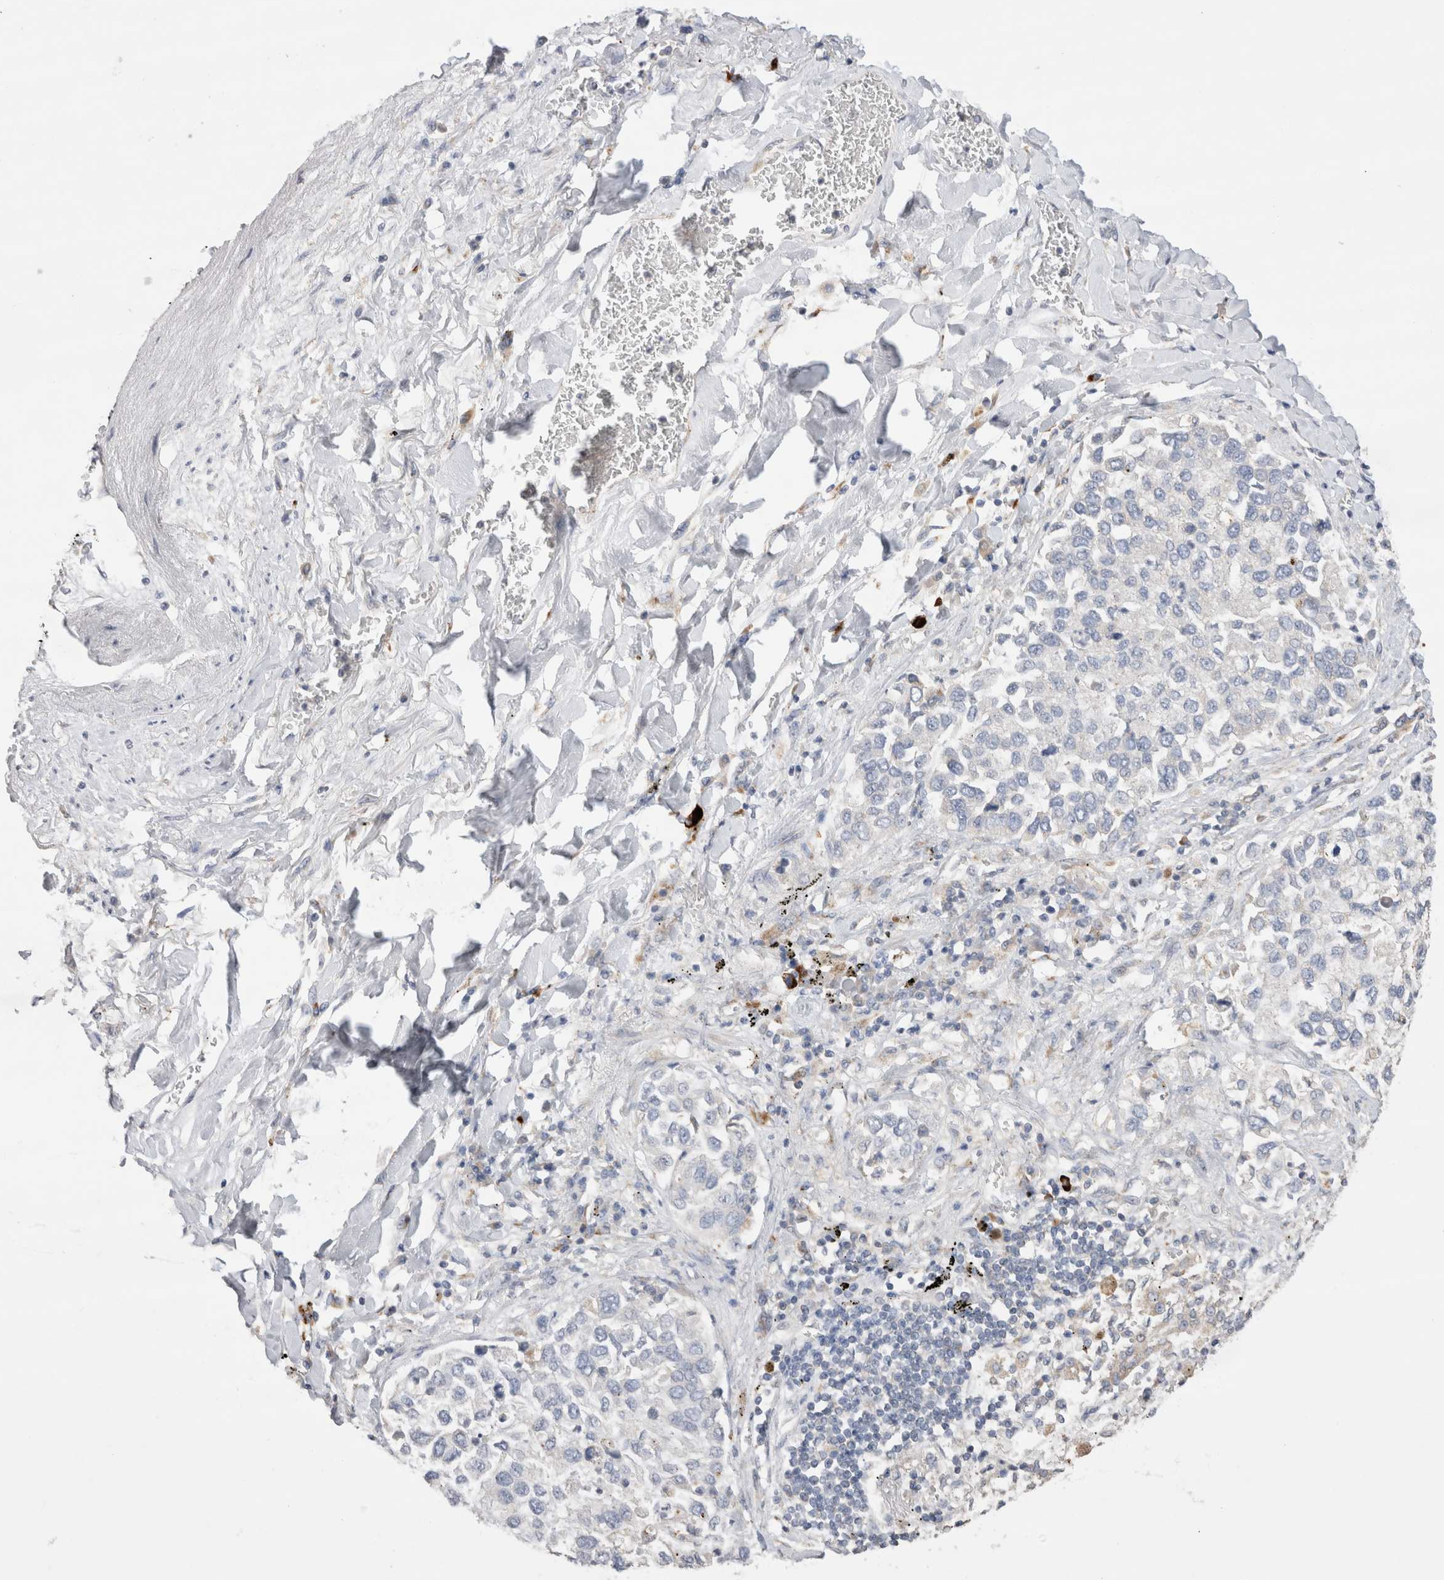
{"staining": {"intensity": "negative", "quantity": "none", "location": "none"}, "tissue": "lung cancer", "cell_type": "Tumor cells", "image_type": "cancer", "snomed": [{"axis": "morphology", "description": "Inflammation, NOS"}, {"axis": "morphology", "description": "Adenocarcinoma, NOS"}, {"axis": "topography", "description": "Lung"}], "caption": "The immunohistochemistry (IHC) micrograph has no significant expression in tumor cells of lung cancer (adenocarcinoma) tissue.", "gene": "TBC1D16", "patient": {"sex": "male", "age": 63}}